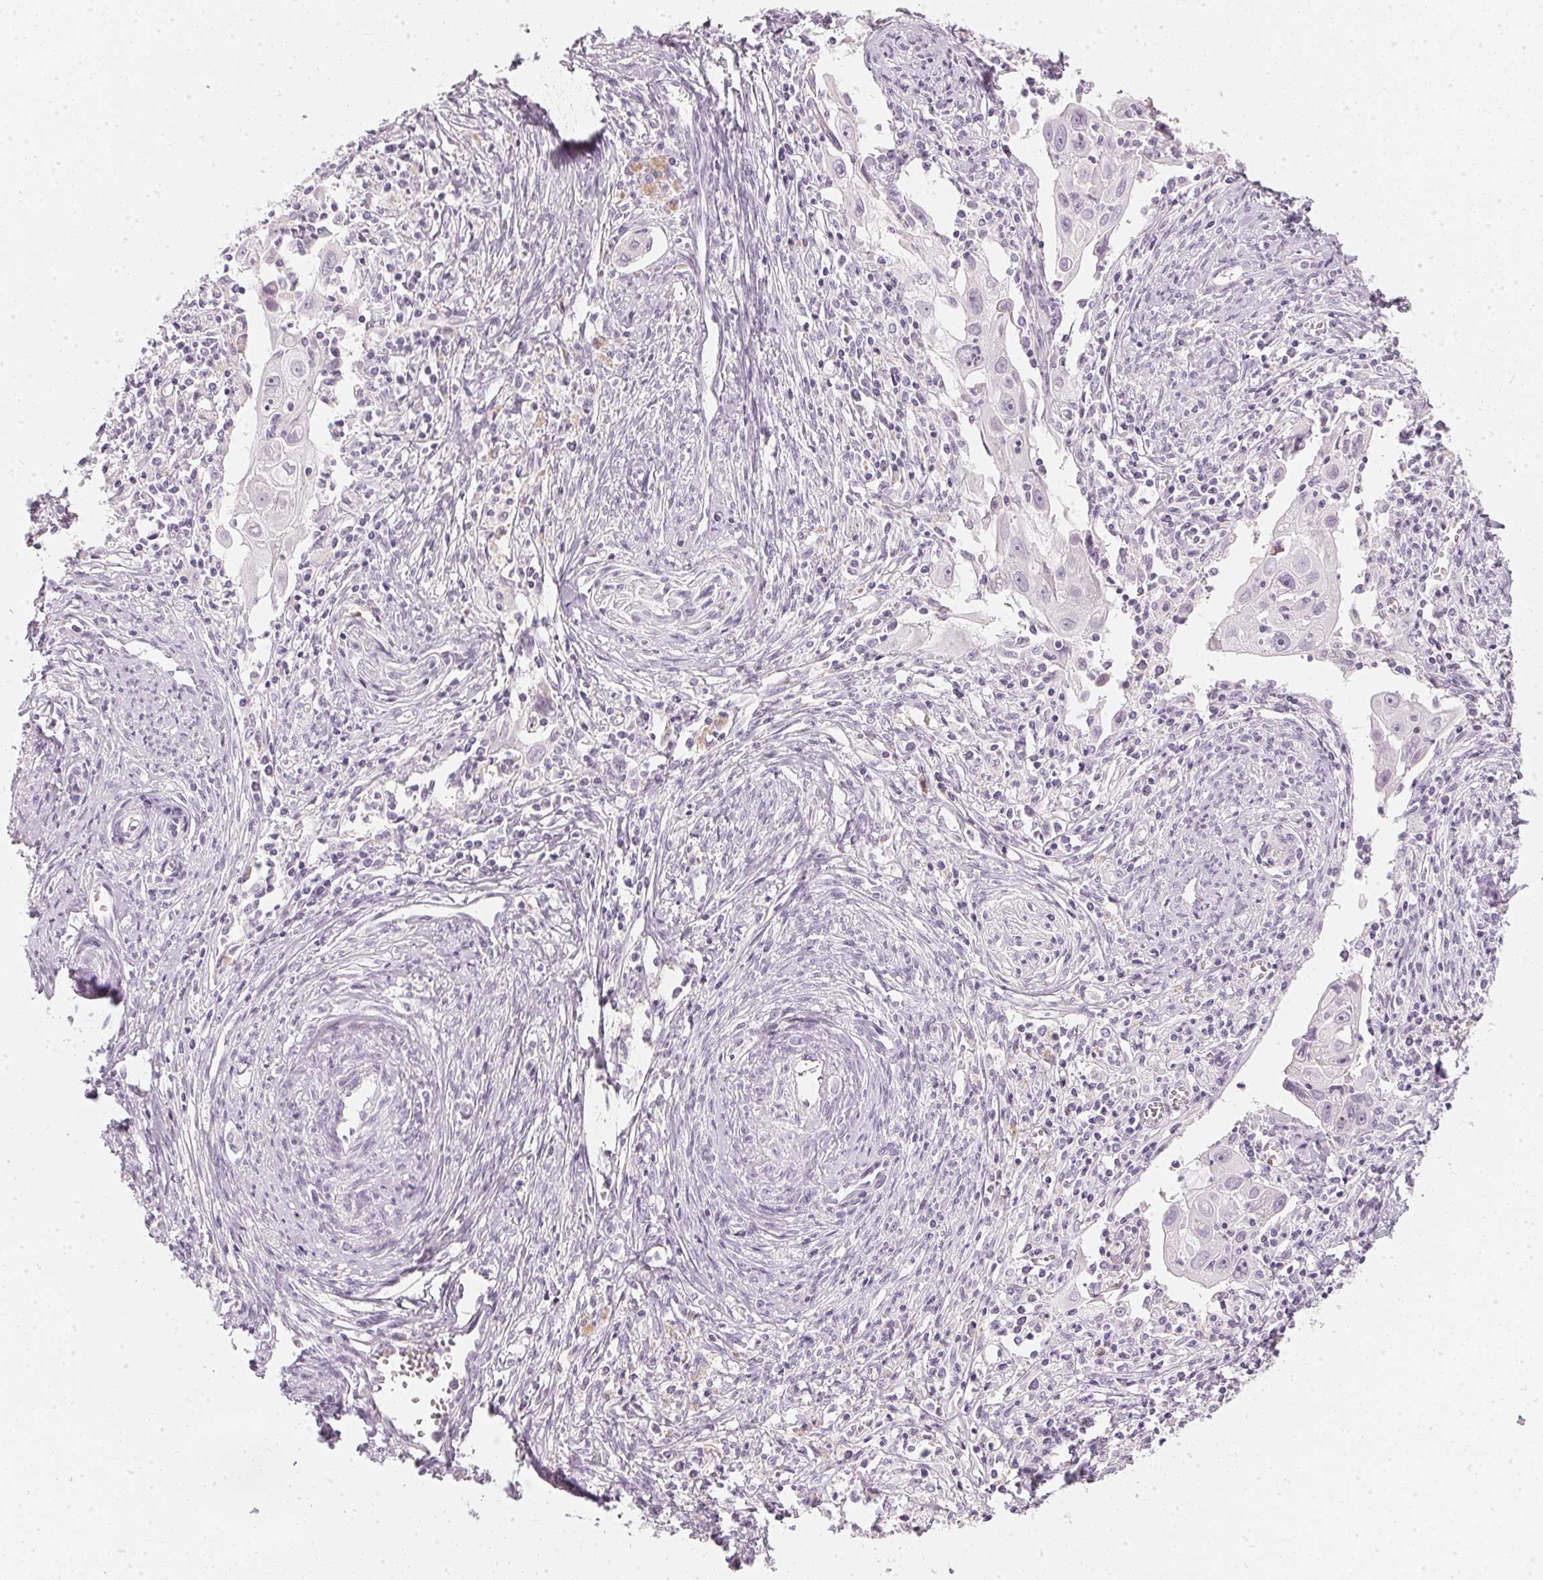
{"staining": {"intensity": "negative", "quantity": "none", "location": "none"}, "tissue": "cervical cancer", "cell_type": "Tumor cells", "image_type": "cancer", "snomed": [{"axis": "morphology", "description": "Squamous cell carcinoma, NOS"}, {"axis": "topography", "description": "Cervix"}], "caption": "IHC image of neoplastic tissue: cervical cancer (squamous cell carcinoma) stained with DAB exhibits no significant protein expression in tumor cells. The staining was performed using DAB (3,3'-diaminobenzidine) to visualize the protein expression in brown, while the nuclei were stained in blue with hematoxylin (Magnification: 20x).", "gene": "CHST4", "patient": {"sex": "female", "age": 30}}